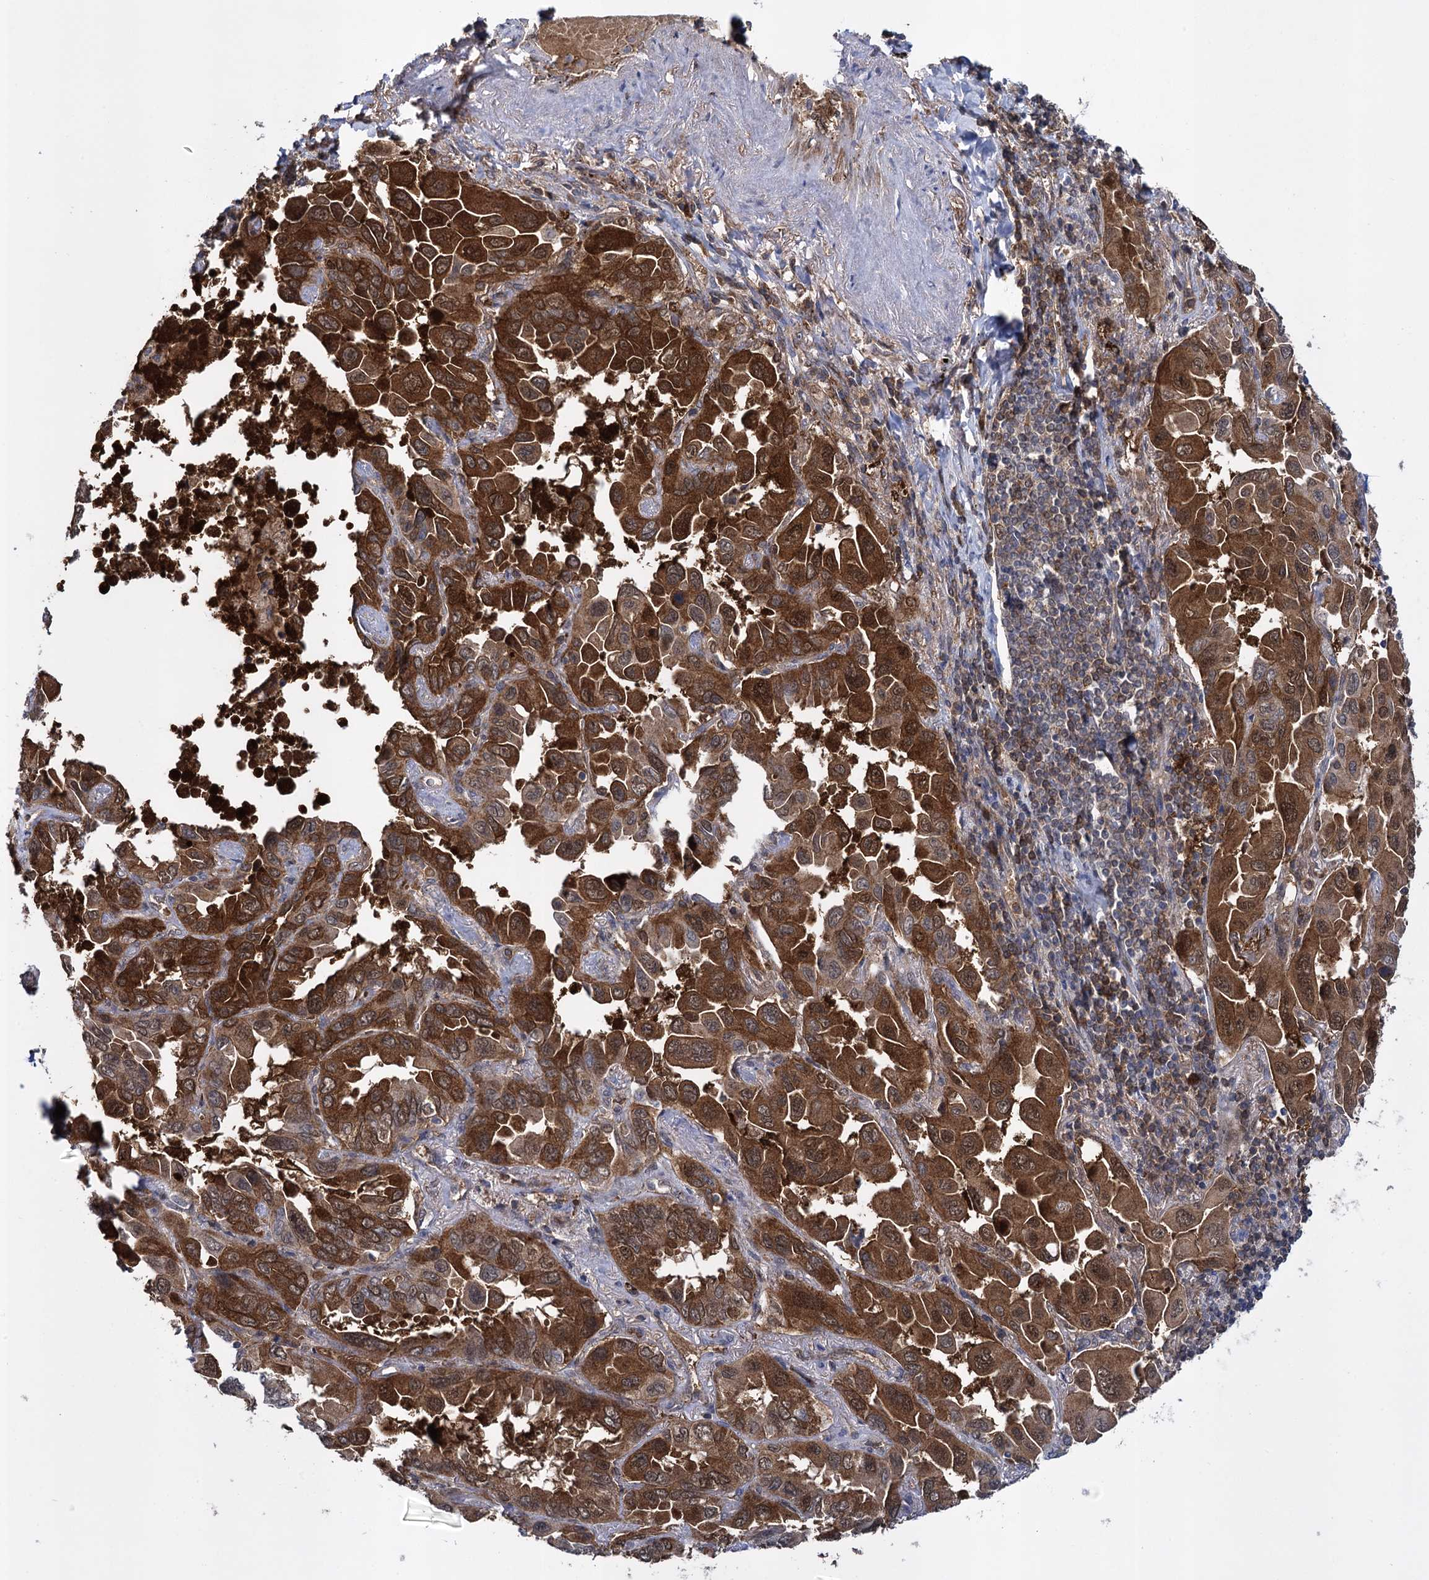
{"staining": {"intensity": "strong", "quantity": ">75%", "location": "cytoplasmic/membranous"}, "tissue": "lung cancer", "cell_type": "Tumor cells", "image_type": "cancer", "snomed": [{"axis": "morphology", "description": "Adenocarcinoma, NOS"}, {"axis": "topography", "description": "Lung"}], "caption": "Immunohistochemical staining of human lung cancer reveals high levels of strong cytoplasmic/membranous protein expression in approximately >75% of tumor cells.", "gene": "GLO1", "patient": {"sex": "male", "age": 64}}